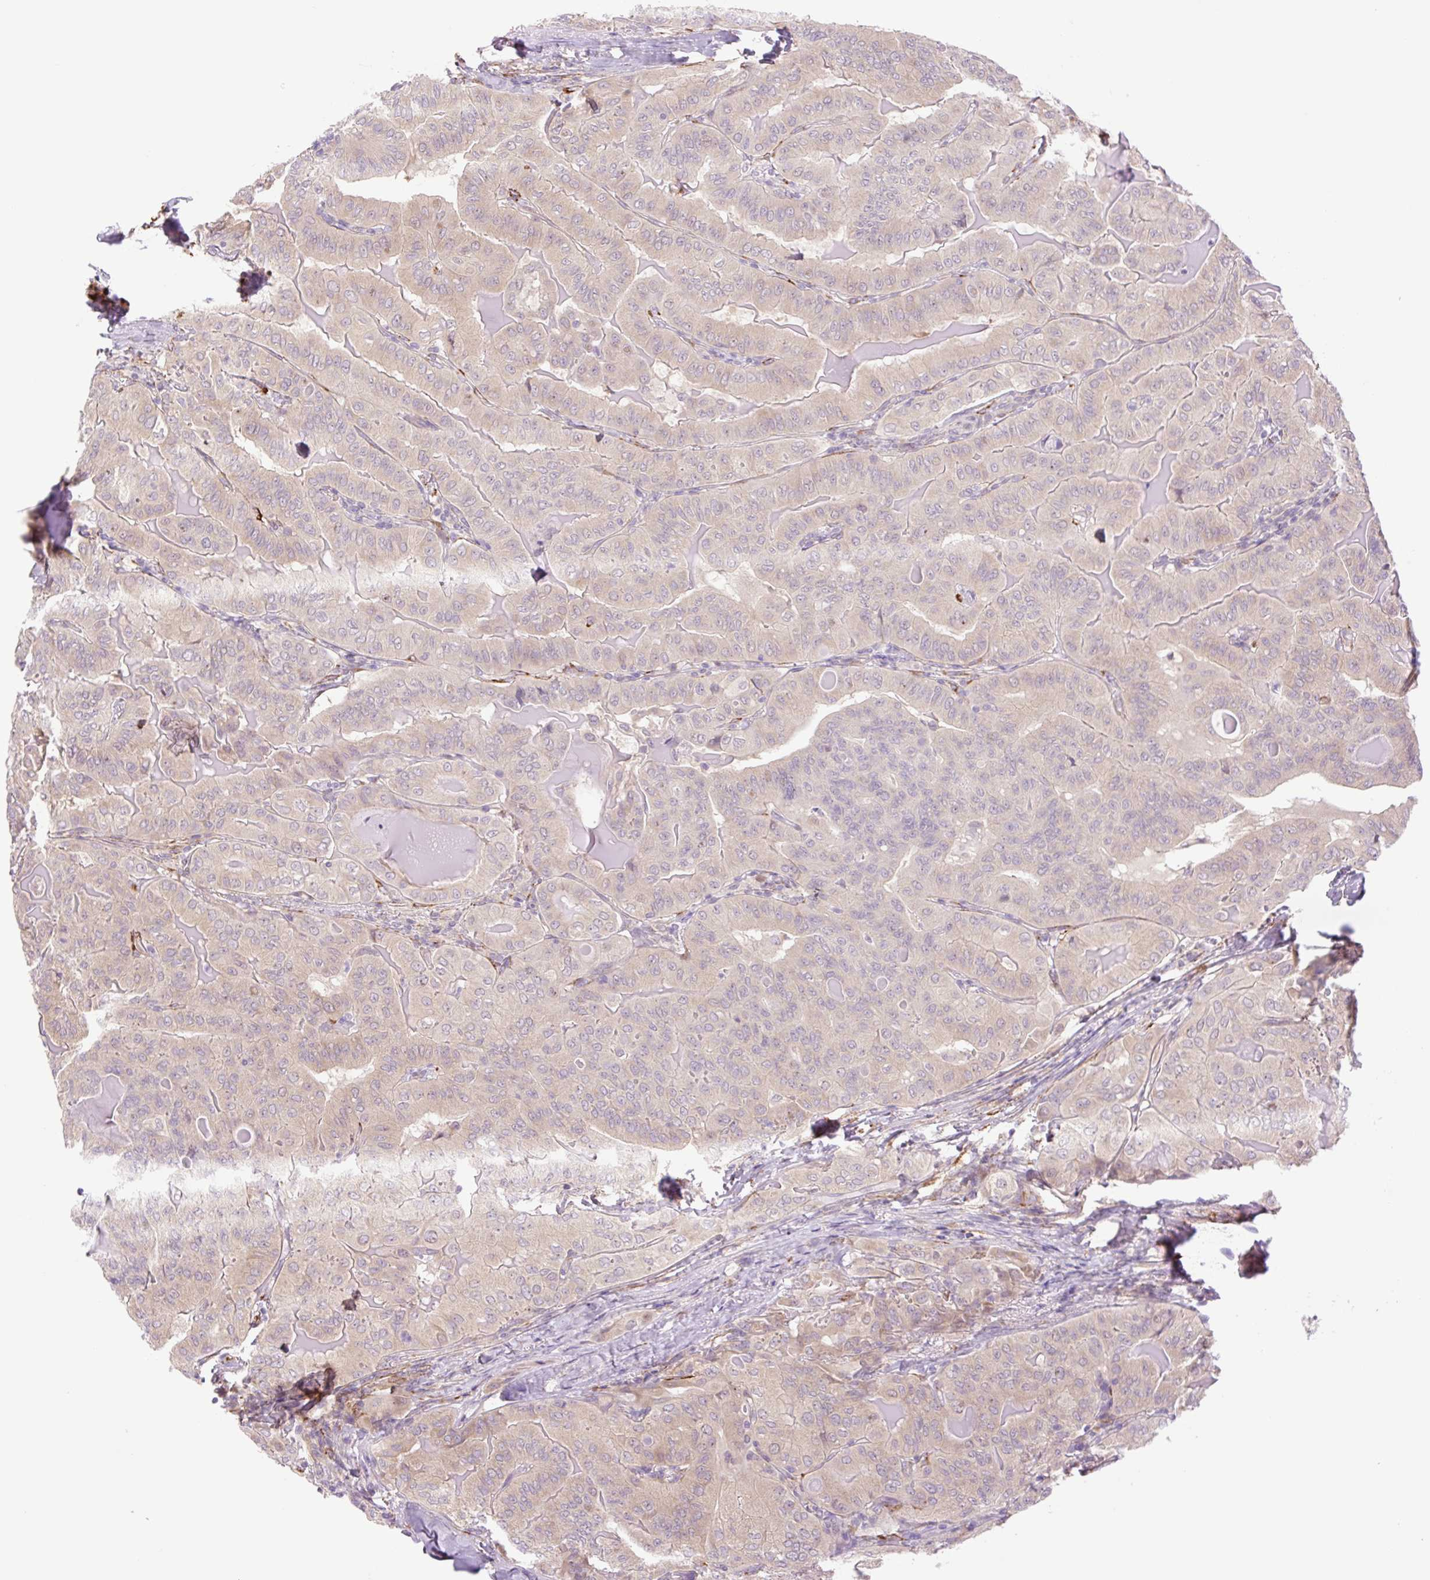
{"staining": {"intensity": "weak", "quantity": "25%-75%", "location": "cytoplasmic/membranous"}, "tissue": "thyroid cancer", "cell_type": "Tumor cells", "image_type": "cancer", "snomed": [{"axis": "morphology", "description": "Papillary adenocarcinoma, NOS"}, {"axis": "topography", "description": "Thyroid gland"}], "caption": "Immunohistochemical staining of thyroid papillary adenocarcinoma demonstrates low levels of weak cytoplasmic/membranous staining in about 25%-75% of tumor cells.", "gene": "COL5A1", "patient": {"sex": "female", "age": 68}}